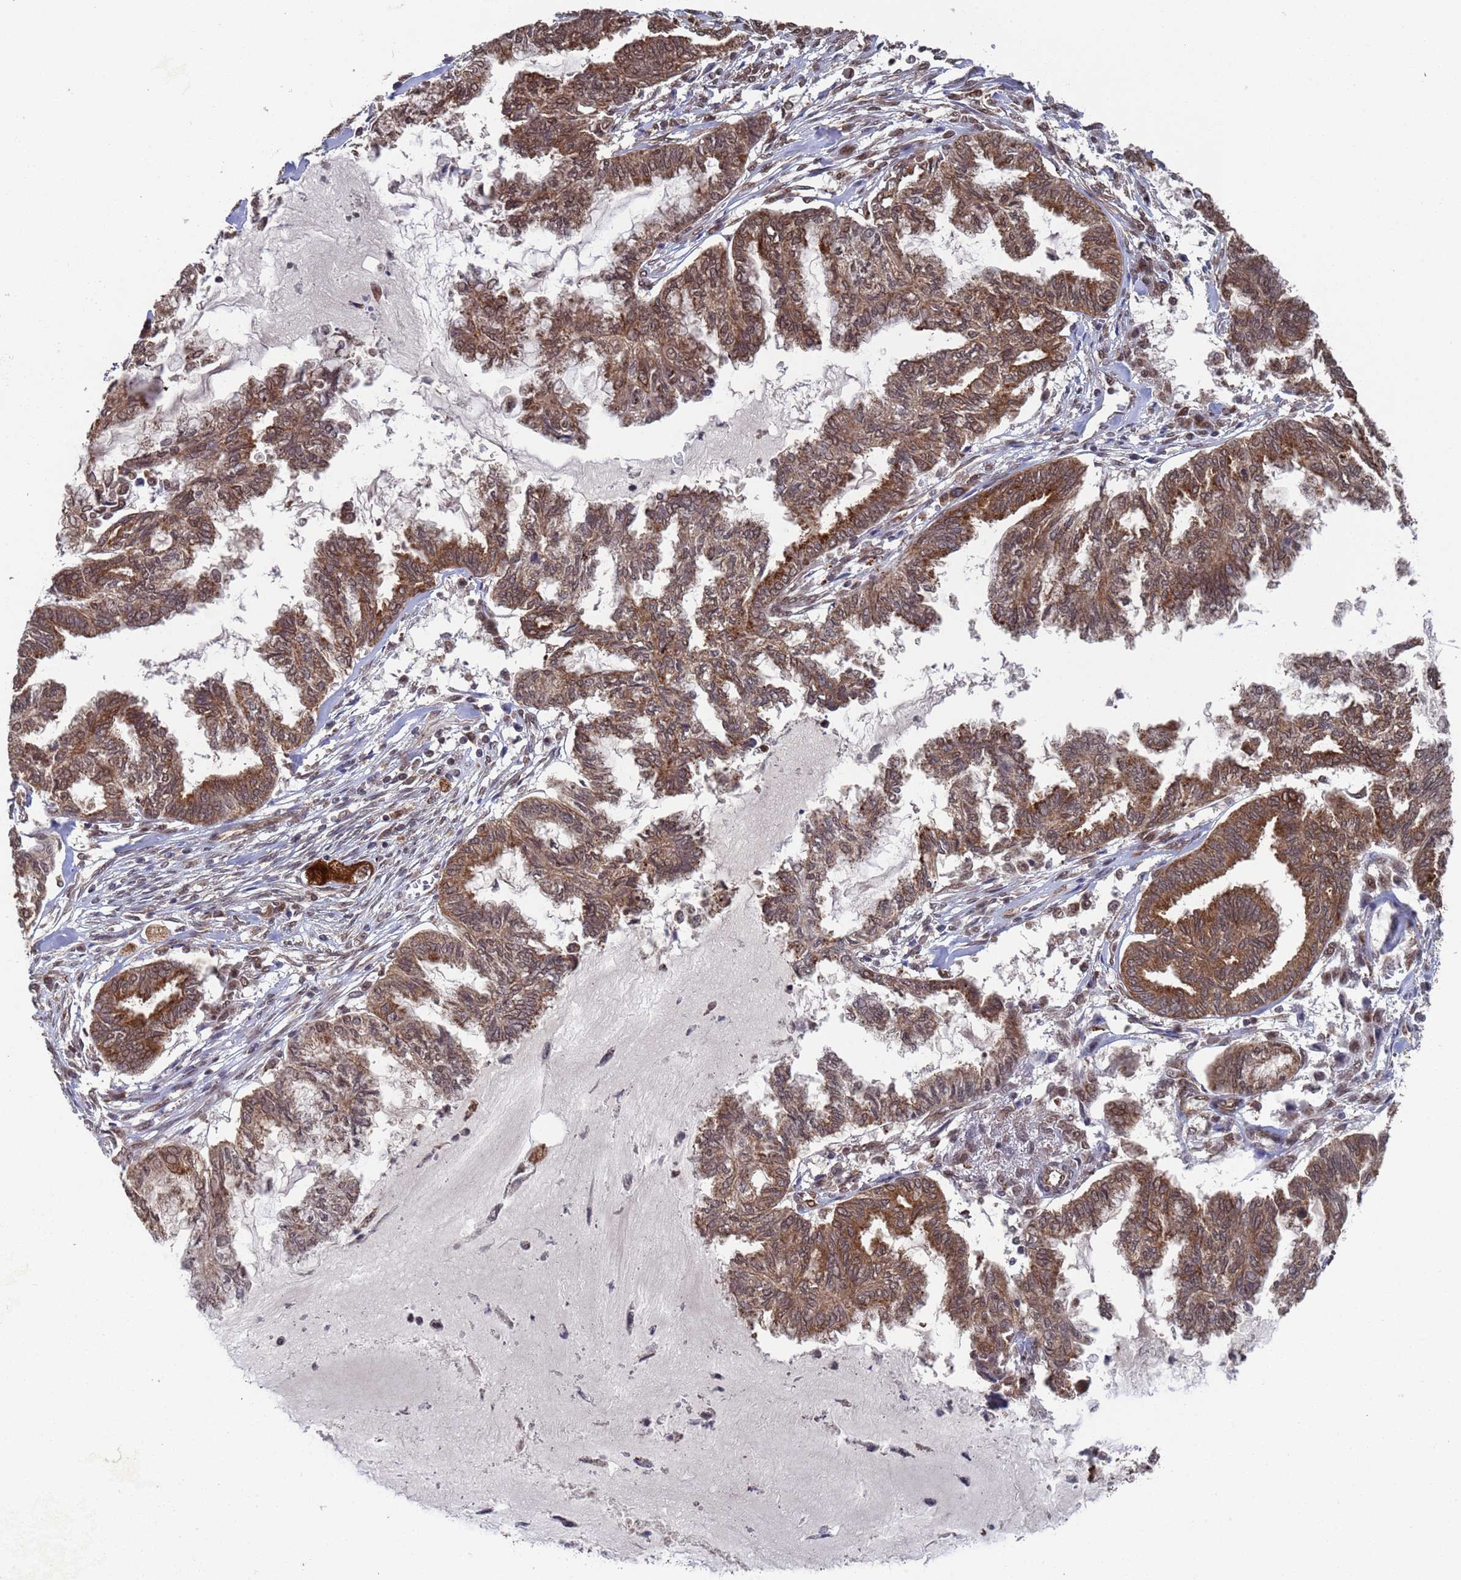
{"staining": {"intensity": "moderate", "quantity": ">75%", "location": "cytoplasmic/membranous"}, "tissue": "endometrial cancer", "cell_type": "Tumor cells", "image_type": "cancer", "snomed": [{"axis": "morphology", "description": "Adenocarcinoma, NOS"}, {"axis": "topography", "description": "Endometrium"}], "caption": "There is medium levels of moderate cytoplasmic/membranous expression in tumor cells of endometrial adenocarcinoma, as demonstrated by immunohistochemical staining (brown color).", "gene": "FUBP3", "patient": {"sex": "female", "age": 86}}